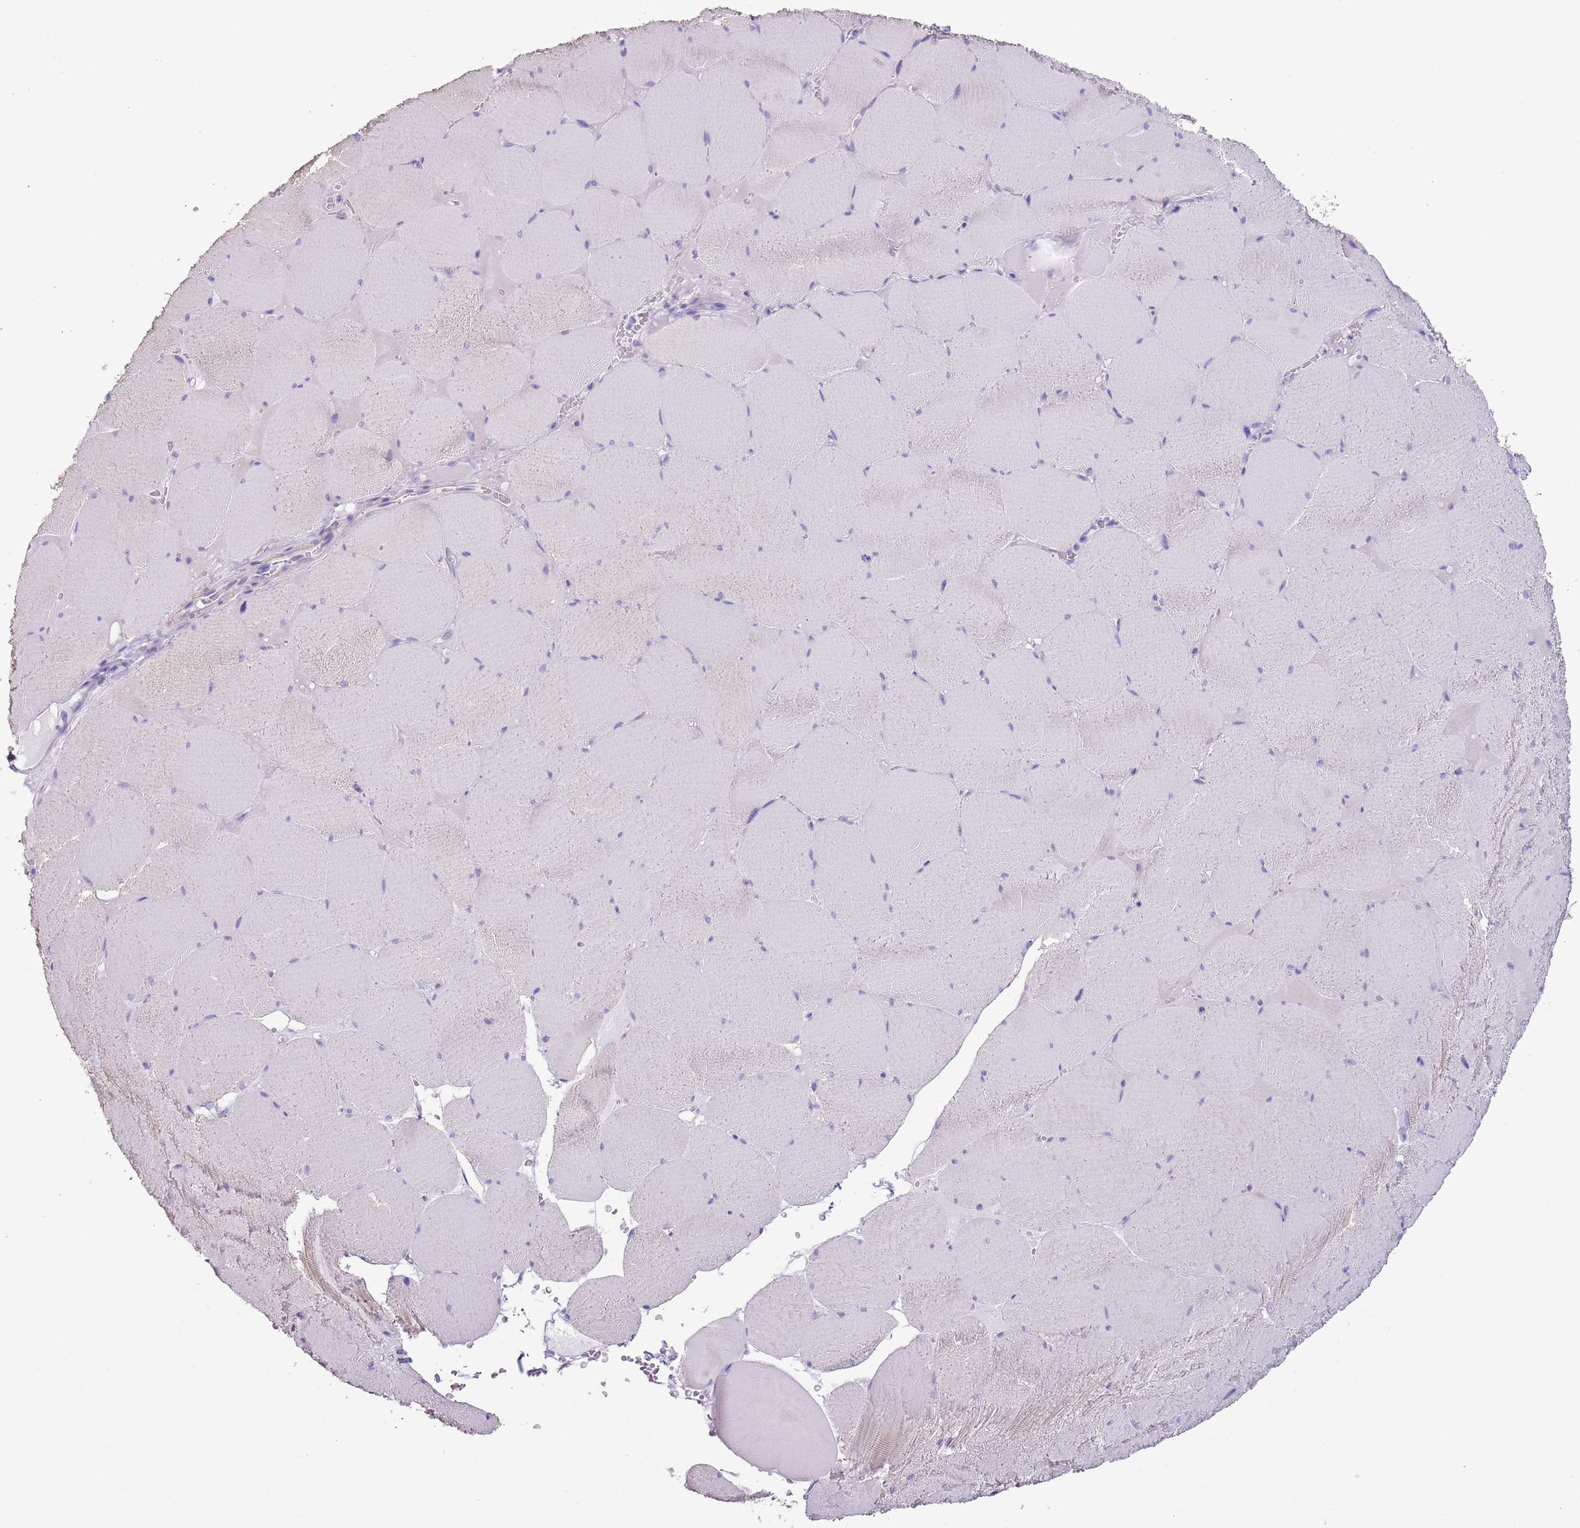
{"staining": {"intensity": "negative", "quantity": "none", "location": "none"}, "tissue": "skeletal muscle", "cell_type": "Myocytes", "image_type": "normal", "snomed": [{"axis": "morphology", "description": "Normal tissue, NOS"}, {"axis": "topography", "description": "Skeletal muscle"}, {"axis": "topography", "description": "Head-Neck"}], "caption": "This photomicrograph is of benign skeletal muscle stained with immunohistochemistry to label a protein in brown with the nuclei are counter-stained blue. There is no positivity in myocytes.", "gene": "SLC7A14", "patient": {"sex": "male", "age": 66}}